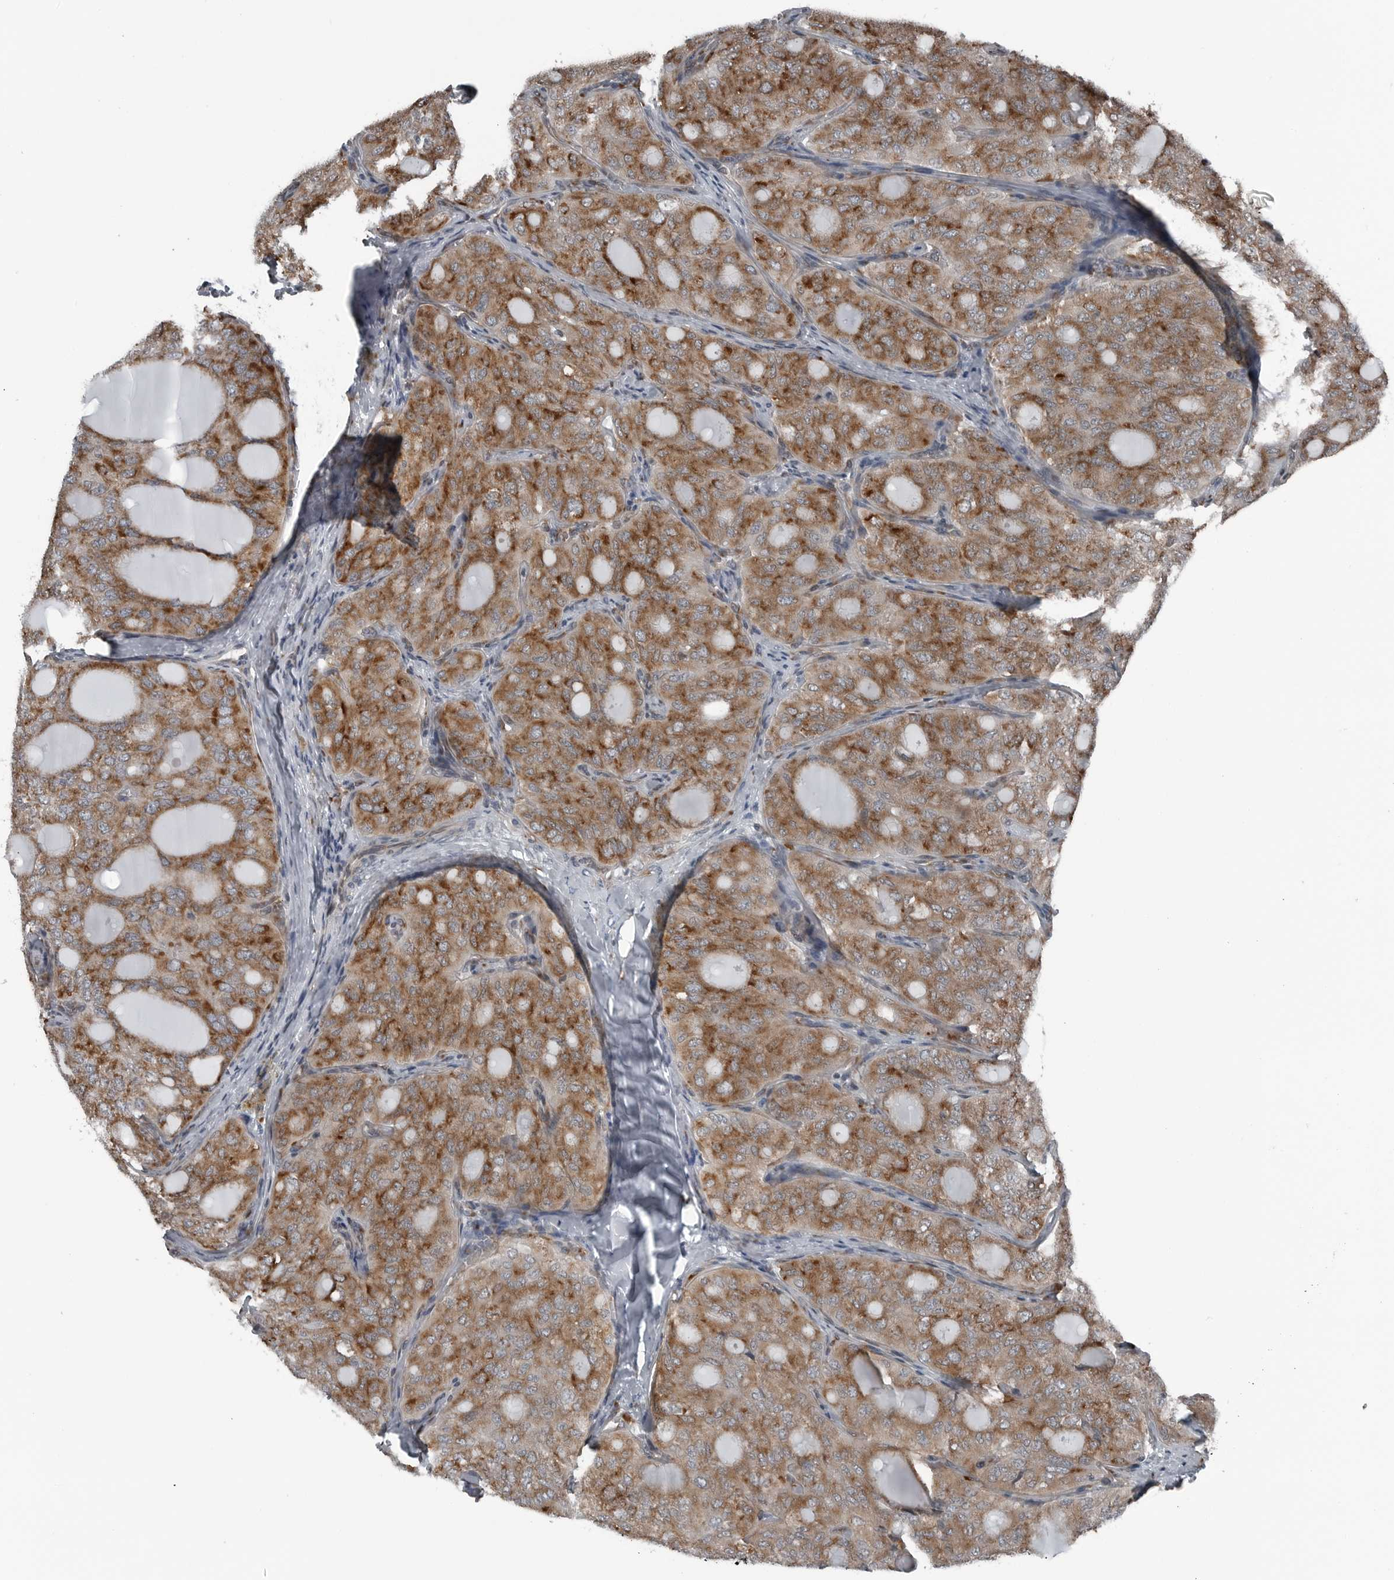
{"staining": {"intensity": "moderate", "quantity": ">75%", "location": "cytoplasmic/membranous"}, "tissue": "thyroid cancer", "cell_type": "Tumor cells", "image_type": "cancer", "snomed": [{"axis": "morphology", "description": "Follicular adenoma carcinoma, NOS"}, {"axis": "topography", "description": "Thyroid gland"}], "caption": "Moderate cytoplasmic/membranous protein positivity is present in approximately >75% of tumor cells in thyroid follicular adenoma carcinoma.", "gene": "CEP85", "patient": {"sex": "male", "age": 75}}